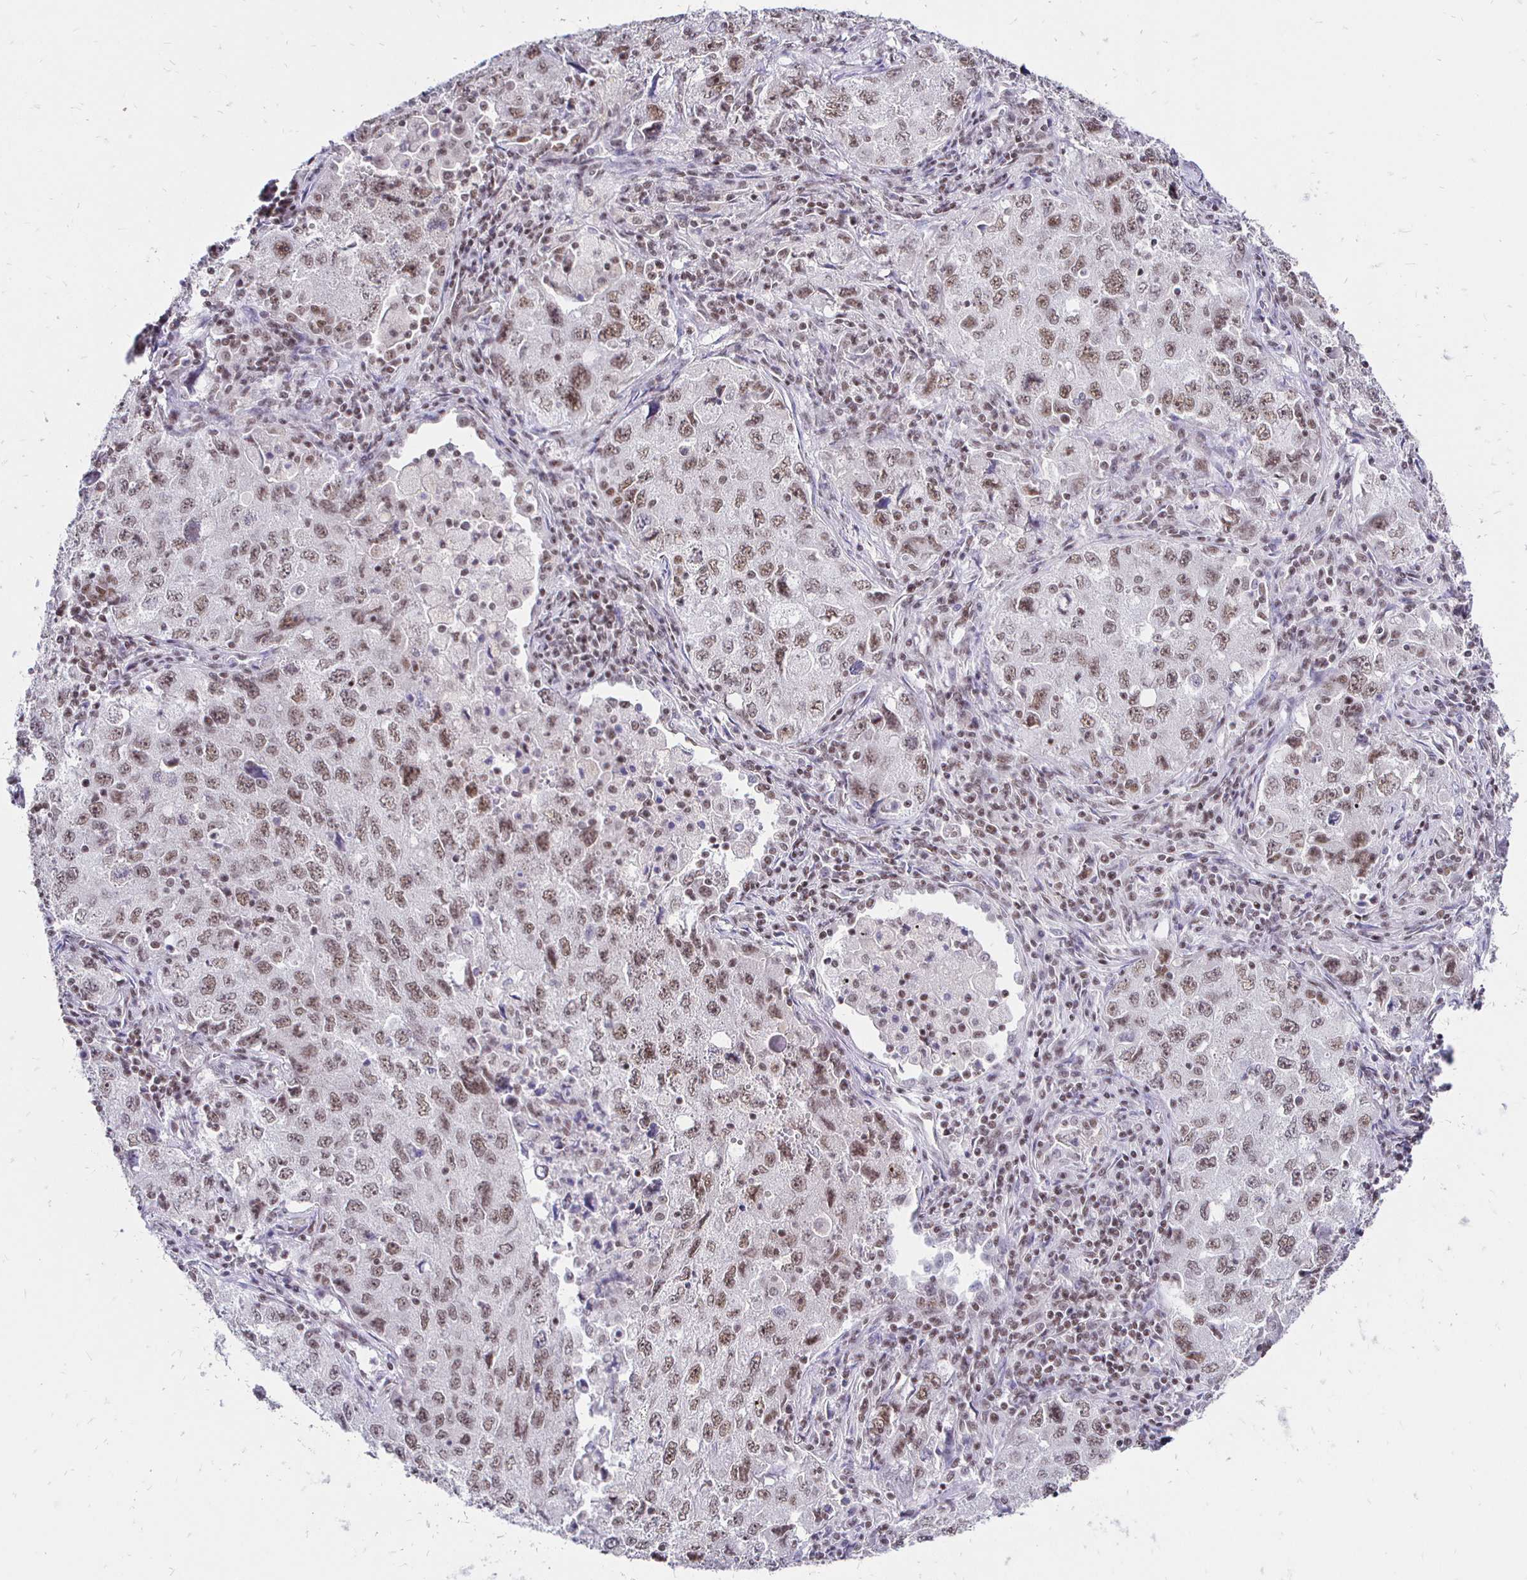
{"staining": {"intensity": "moderate", "quantity": ">75%", "location": "nuclear"}, "tissue": "lung cancer", "cell_type": "Tumor cells", "image_type": "cancer", "snomed": [{"axis": "morphology", "description": "Adenocarcinoma, NOS"}, {"axis": "topography", "description": "Lung"}], "caption": "Immunohistochemistry (DAB) staining of human adenocarcinoma (lung) displays moderate nuclear protein positivity in about >75% of tumor cells.", "gene": "SIN3A", "patient": {"sex": "female", "age": 57}}